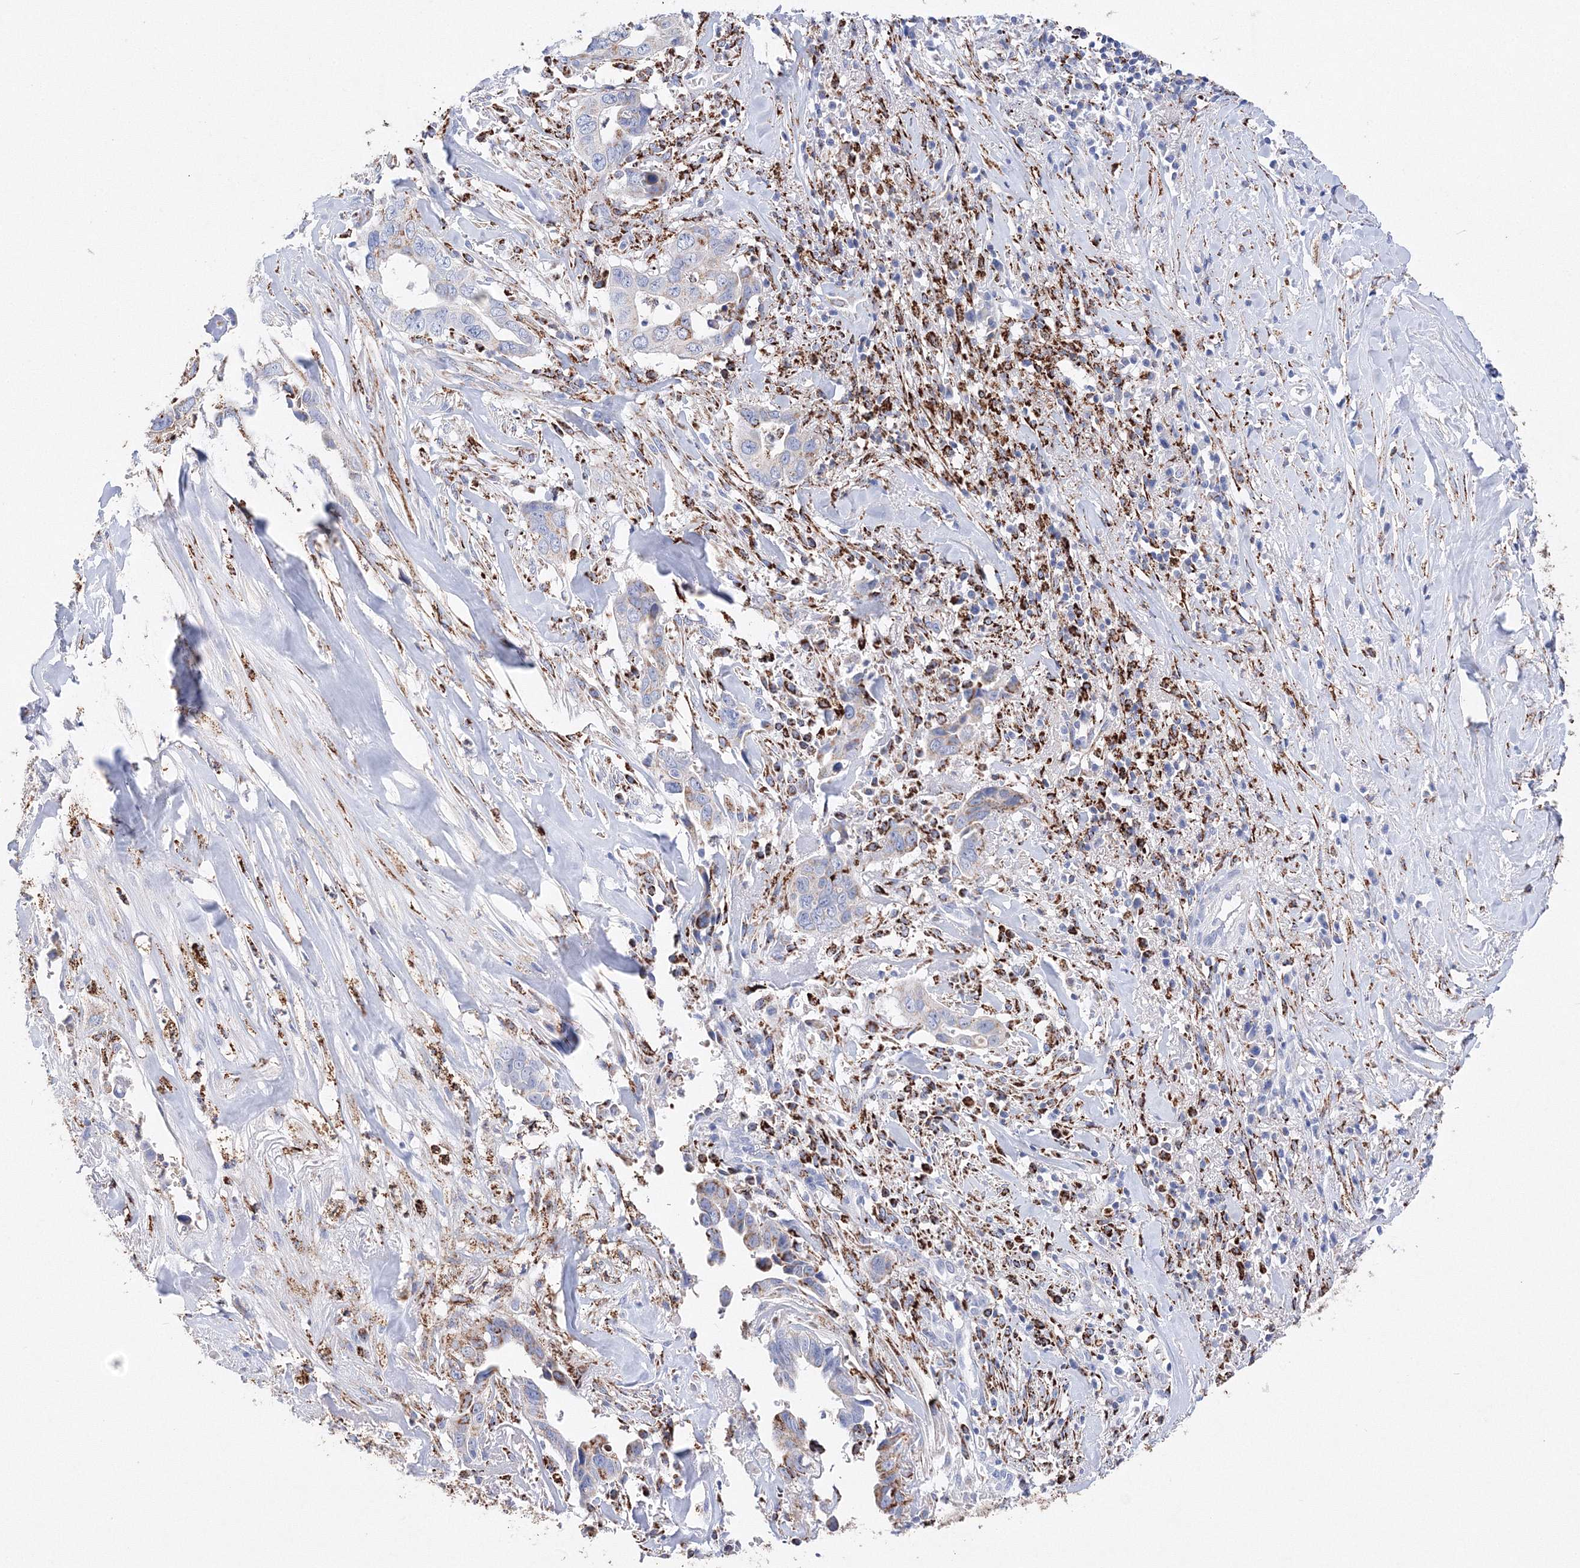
{"staining": {"intensity": "negative", "quantity": "none", "location": "none"}, "tissue": "liver cancer", "cell_type": "Tumor cells", "image_type": "cancer", "snomed": [{"axis": "morphology", "description": "Cholangiocarcinoma"}, {"axis": "topography", "description": "Liver"}], "caption": "A high-resolution image shows immunohistochemistry staining of liver cancer (cholangiocarcinoma), which shows no significant positivity in tumor cells.", "gene": "MERTK", "patient": {"sex": "female", "age": 79}}